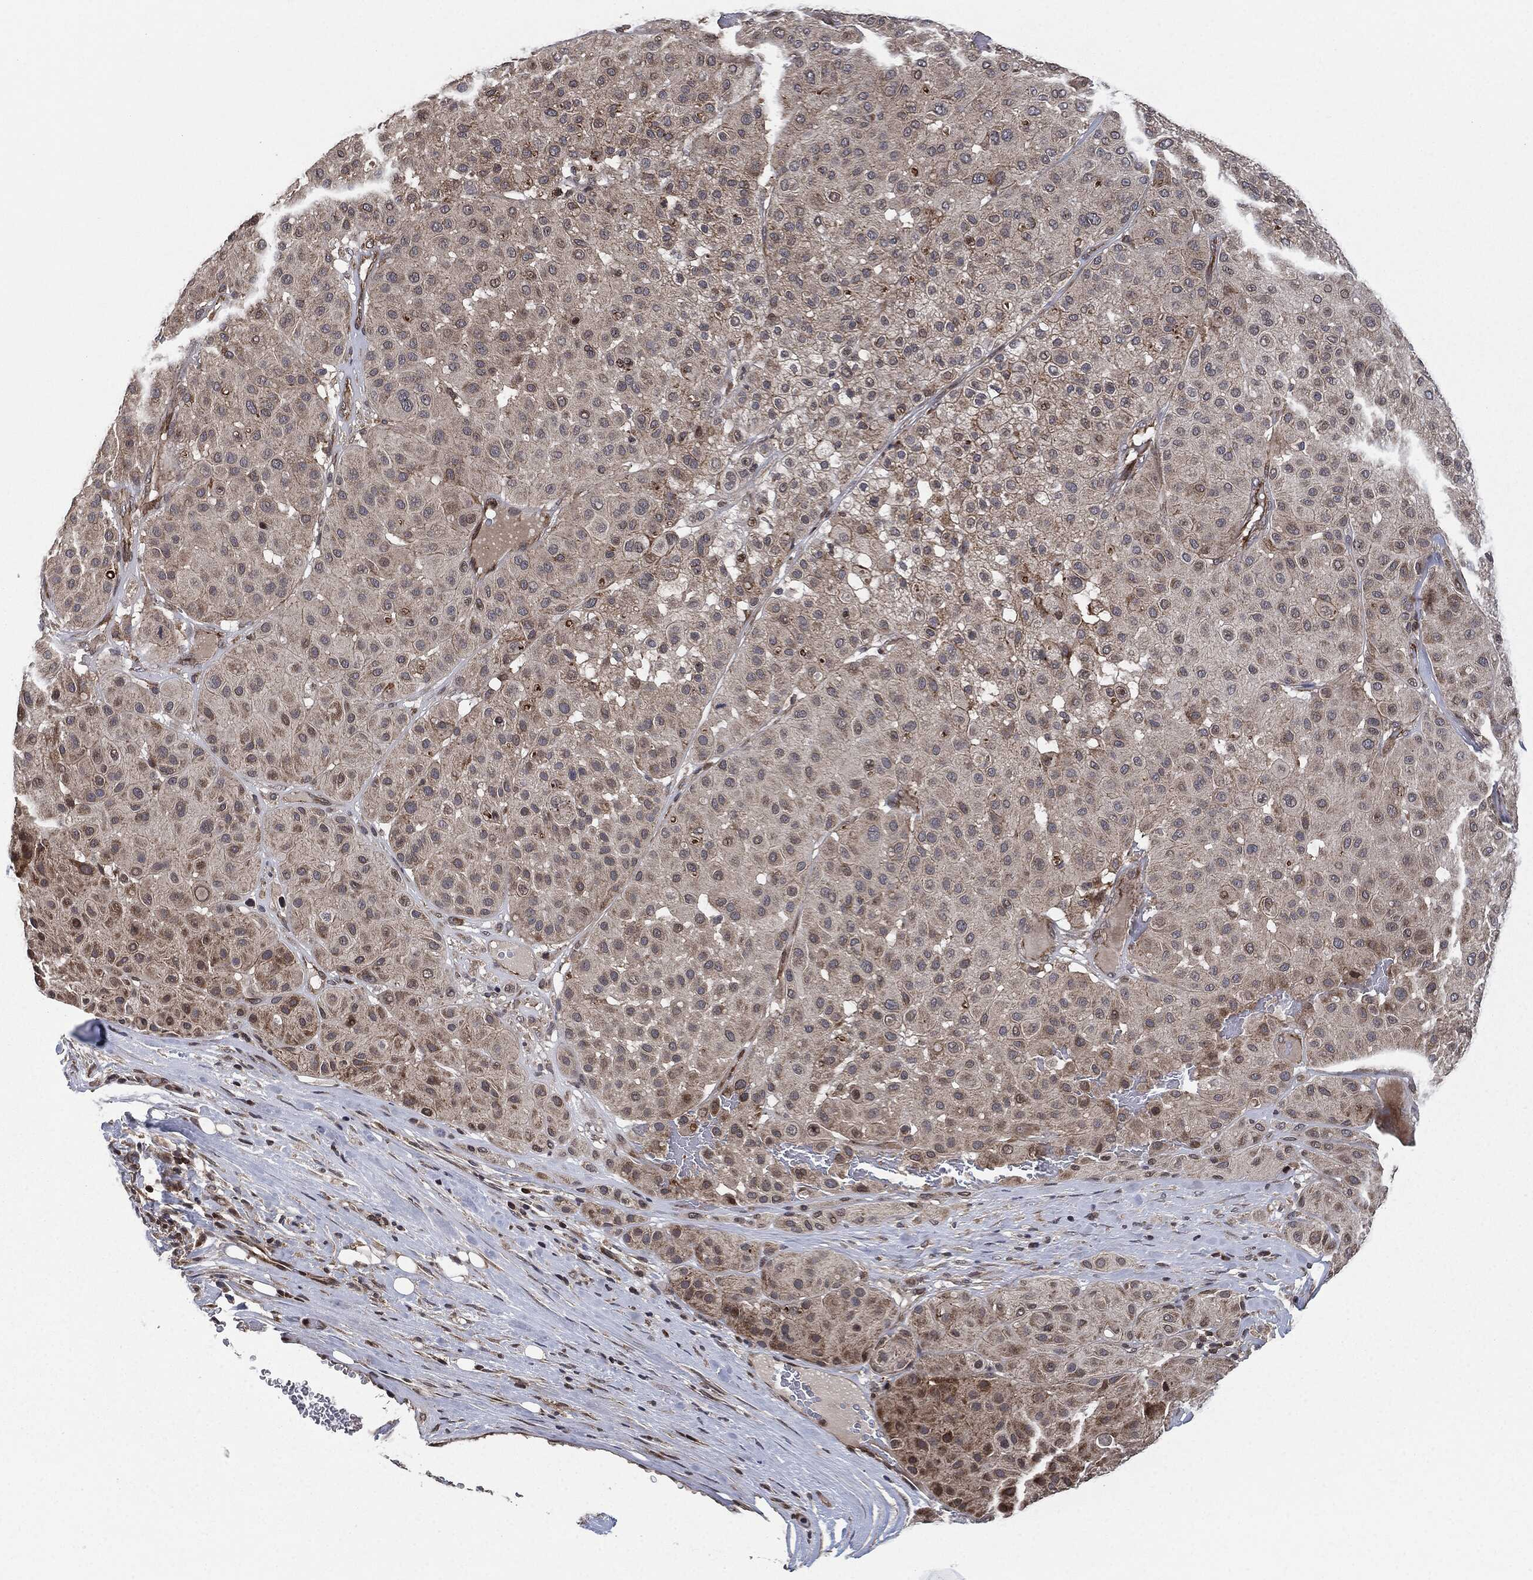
{"staining": {"intensity": "moderate", "quantity": "<25%", "location": "cytoplasmic/membranous"}, "tissue": "melanoma", "cell_type": "Tumor cells", "image_type": "cancer", "snomed": [{"axis": "morphology", "description": "Malignant melanoma, Metastatic site"}, {"axis": "topography", "description": "Smooth muscle"}], "caption": "High-magnification brightfield microscopy of melanoma stained with DAB (brown) and counterstained with hematoxylin (blue). tumor cells exhibit moderate cytoplasmic/membranous positivity is seen in approximately<25% of cells.", "gene": "UBR1", "patient": {"sex": "male", "age": 41}}